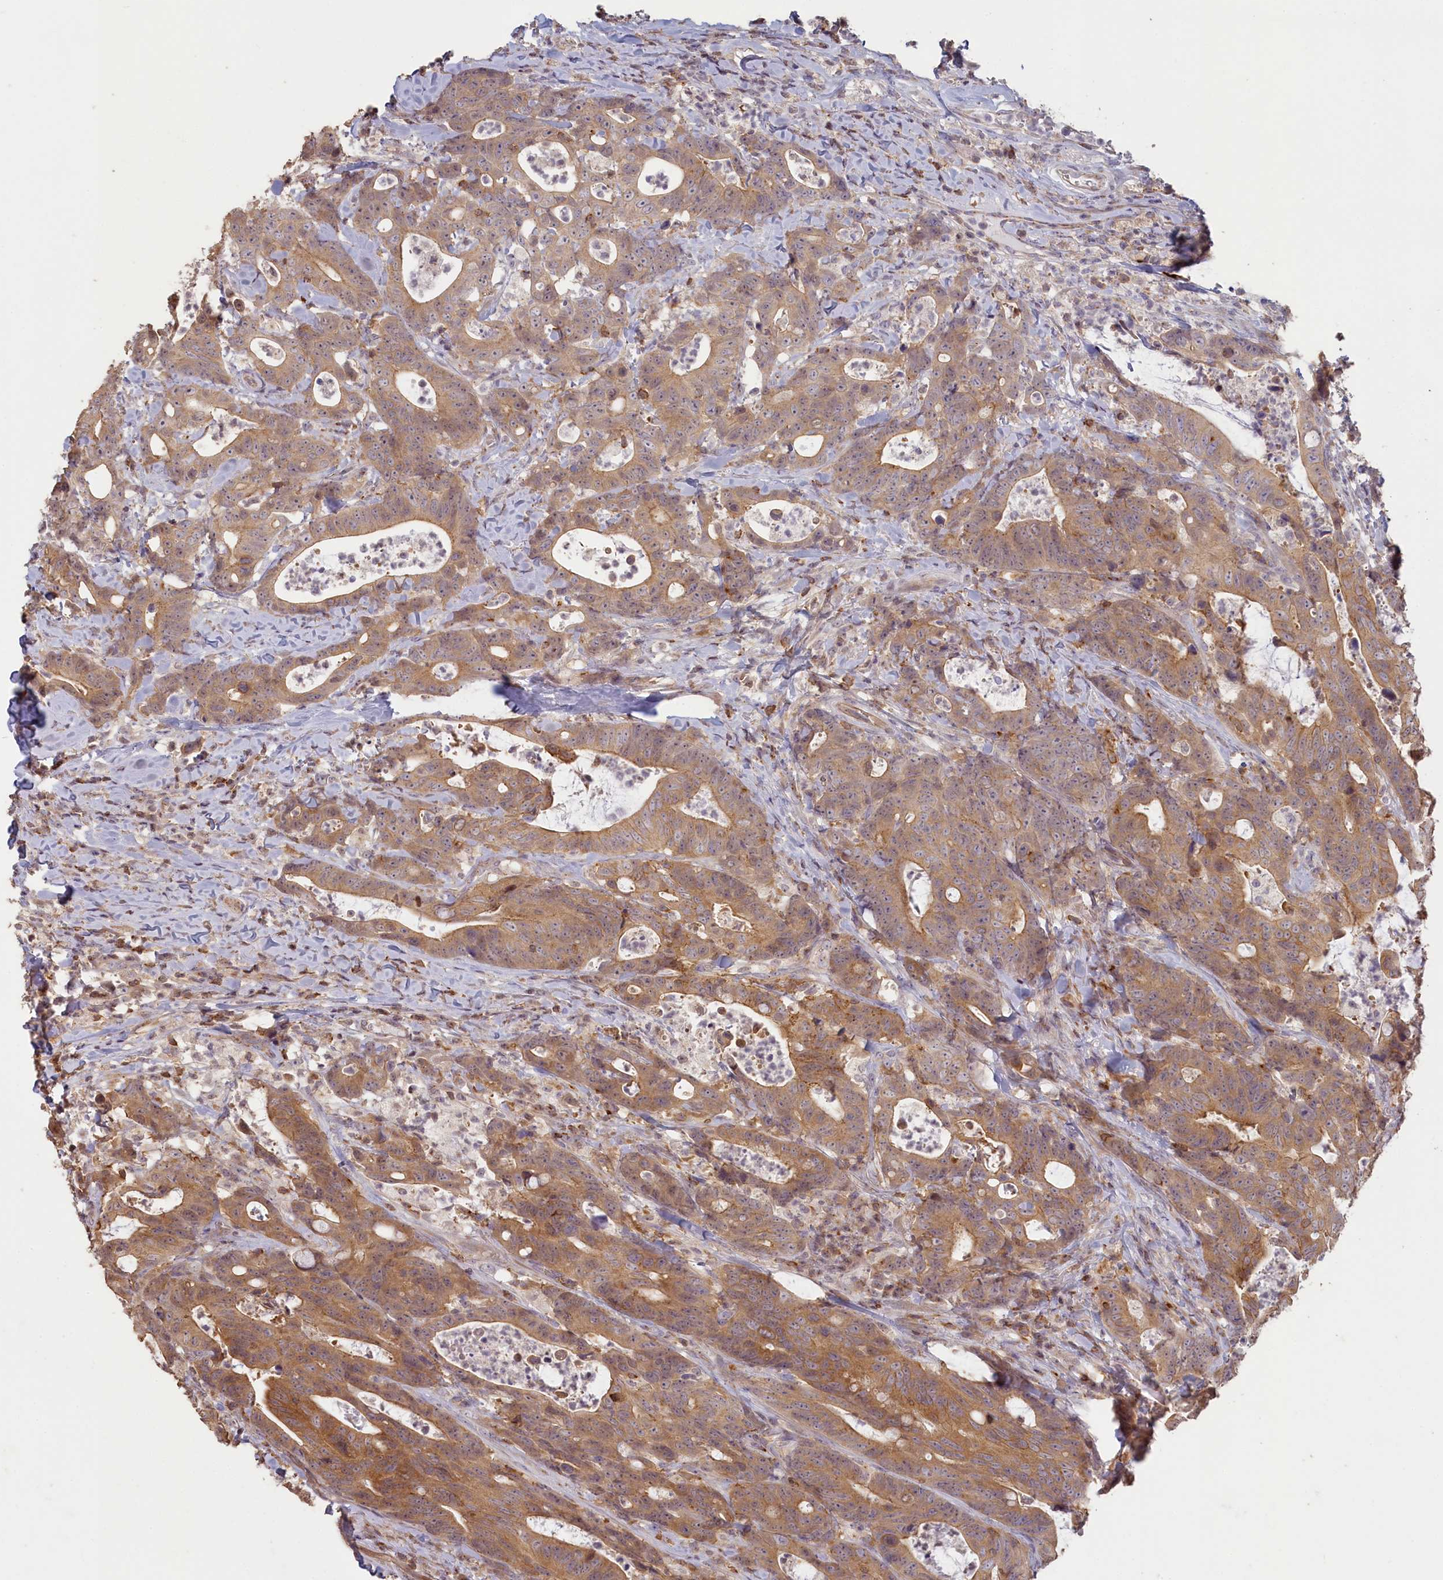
{"staining": {"intensity": "moderate", "quantity": ">75%", "location": "cytoplasmic/membranous"}, "tissue": "colorectal cancer", "cell_type": "Tumor cells", "image_type": "cancer", "snomed": [{"axis": "morphology", "description": "Adenocarcinoma, NOS"}, {"axis": "topography", "description": "Colon"}], "caption": "Tumor cells demonstrate medium levels of moderate cytoplasmic/membranous expression in approximately >75% of cells in human colorectal cancer (adenocarcinoma).", "gene": "MADD", "patient": {"sex": "female", "age": 82}}